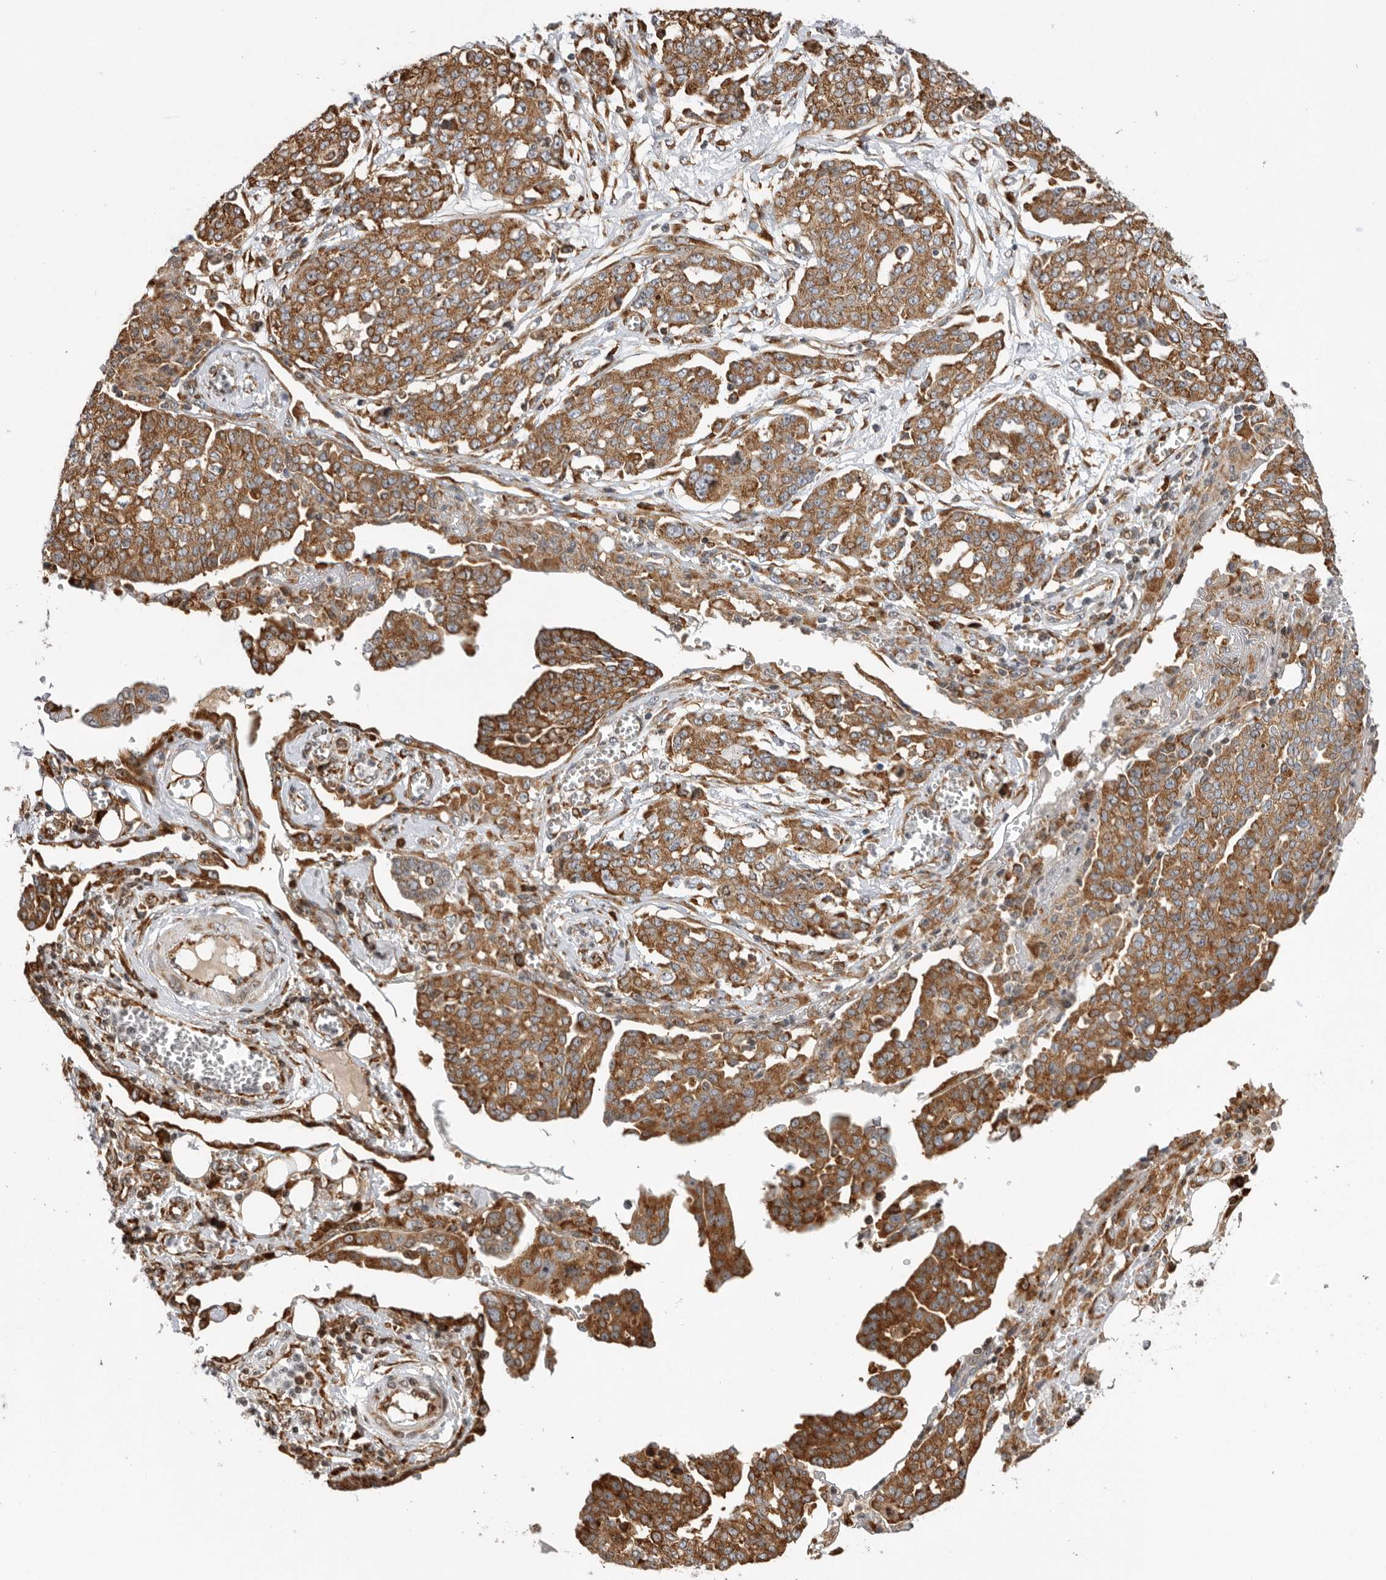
{"staining": {"intensity": "moderate", "quantity": ">75%", "location": "cytoplasmic/membranous"}, "tissue": "ovarian cancer", "cell_type": "Tumor cells", "image_type": "cancer", "snomed": [{"axis": "morphology", "description": "Cystadenocarcinoma, serous, NOS"}, {"axis": "topography", "description": "Soft tissue"}, {"axis": "topography", "description": "Ovary"}], "caption": "Serous cystadenocarcinoma (ovarian) was stained to show a protein in brown. There is medium levels of moderate cytoplasmic/membranous staining in about >75% of tumor cells.", "gene": "FZD3", "patient": {"sex": "female", "age": 57}}